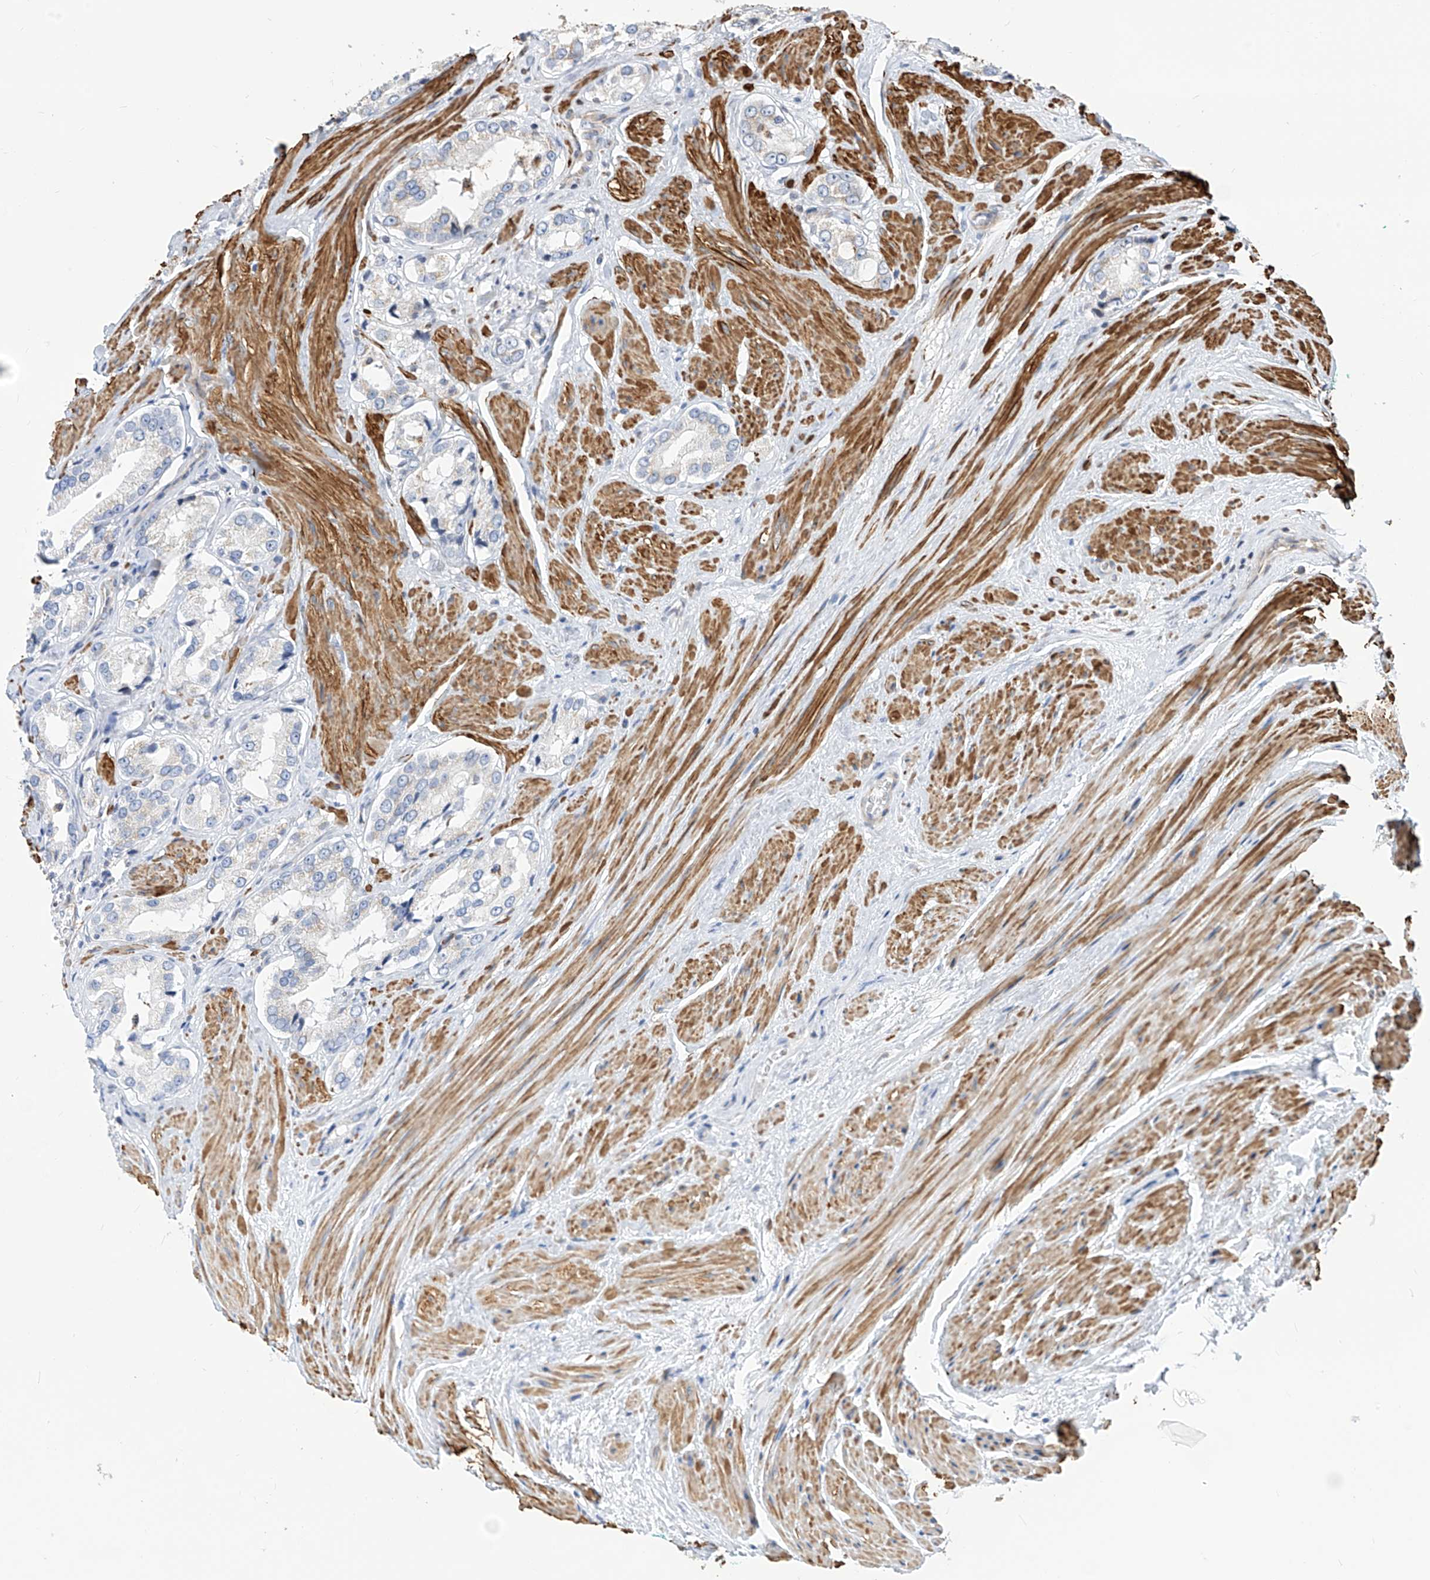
{"staining": {"intensity": "weak", "quantity": "25%-75%", "location": "cytoplasmic/membranous"}, "tissue": "prostate cancer", "cell_type": "Tumor cells", "image_type": "cancer", "snomed": [{"axis": "morphology", "description": "Adenocarcinoma, Low grade"}, {"axis": "topography", "description": "Prostate"}], "caption": "There is low levels of weak cytoplasmic/membranous positivity in tumor cells of adenocarcinoma (low-grade) (prostate), as demonstrated by immunohistochemical staining (brown color).", "gene": "TTLL8", "patient": {"sex": "male", "age": 54}}